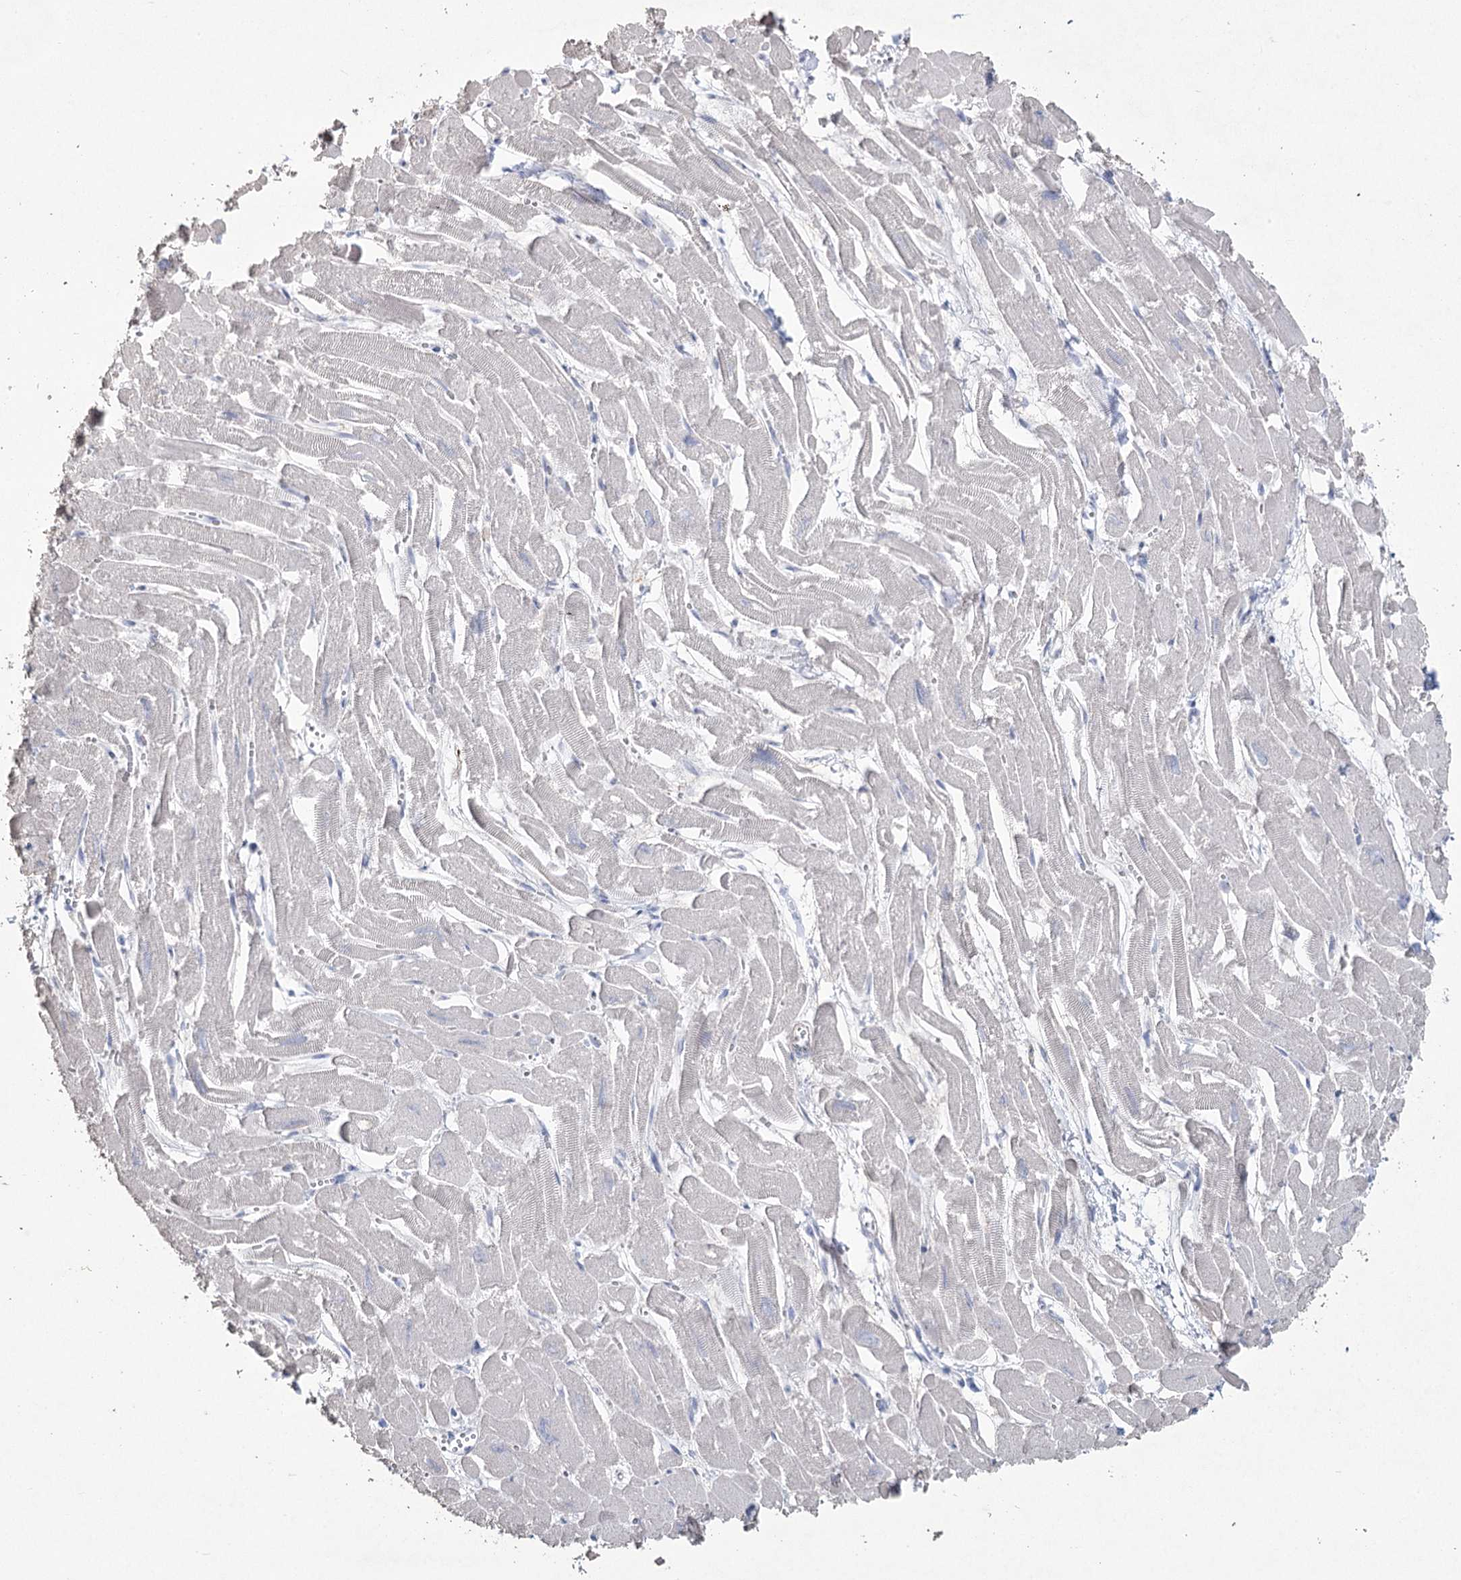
{"staining": {"intensity": "negative", "quantity": "none", "location": "none"}, "tissue": "heart muscle", "cell_type": "Cardiomyocytes", "image_type": "normal", "snomed": [{"axis": "morphology", "description": "Normal tissue, NOS"}, {"axis": "topography", "description": "Heart"}], "caption": "Photomicrograph shows no protein positivity in cardiomyocytes of benign heart muscle.", "gene": "CCDC88A", "patient": {"sex": "male", "age": 54}}